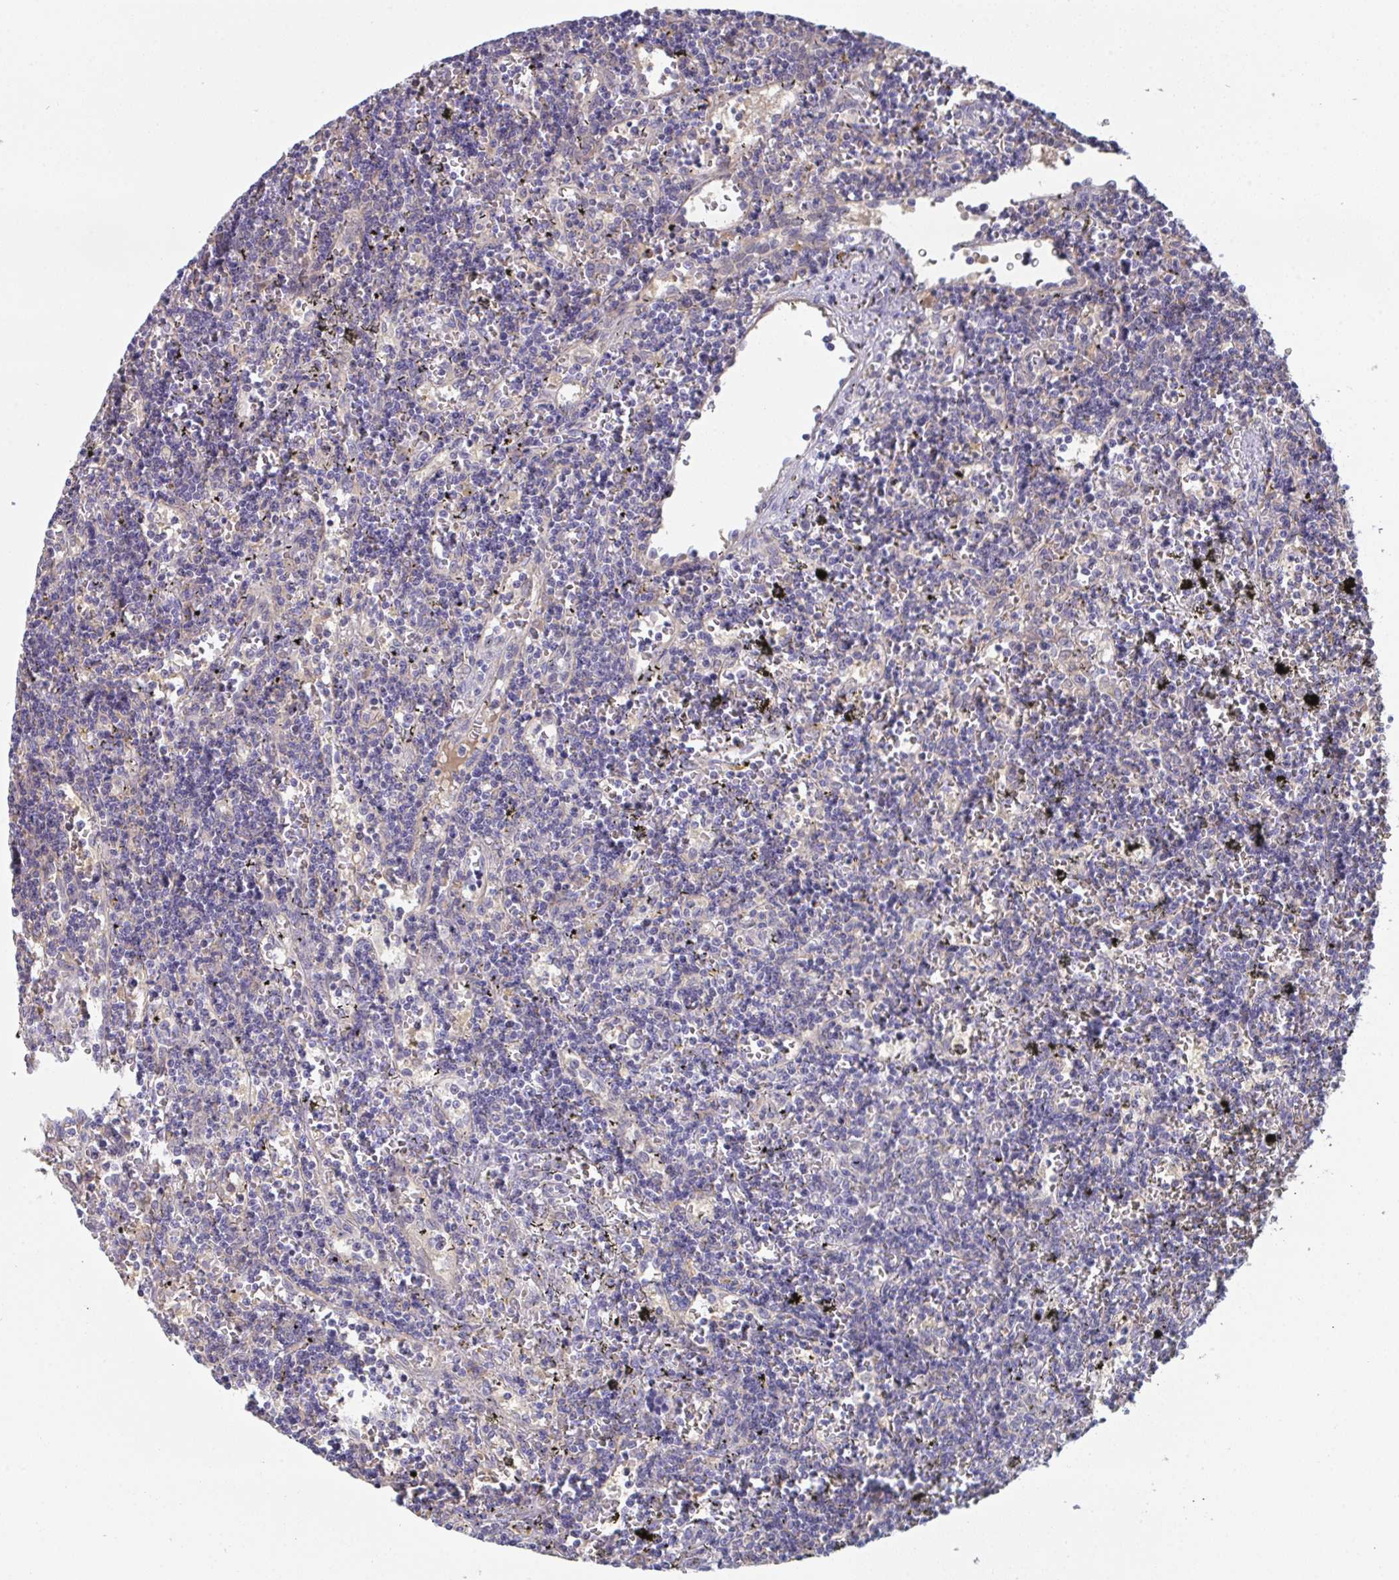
{"staining": {"intensity": "negative", "quantity": "none", "location": "none"}, "tissue": "lymphoma", "cell_type": "Tumor cells", "image_type": "cancer", "snomed": [{"axis": "morphology", "description": "Malignant lymphoma, non-Hodgkin's type, Low grade"}, {"axis": "topography", "description": "Spleen"}], "caption": "High magnification brightfield microscopy of lymphoma stained with DAB (brown) and counterstained with hematoxylin (blue): tumor cells show no significant staining.", "gene": "PTPRD", "patient": {"sex": "male", "age": 60}}